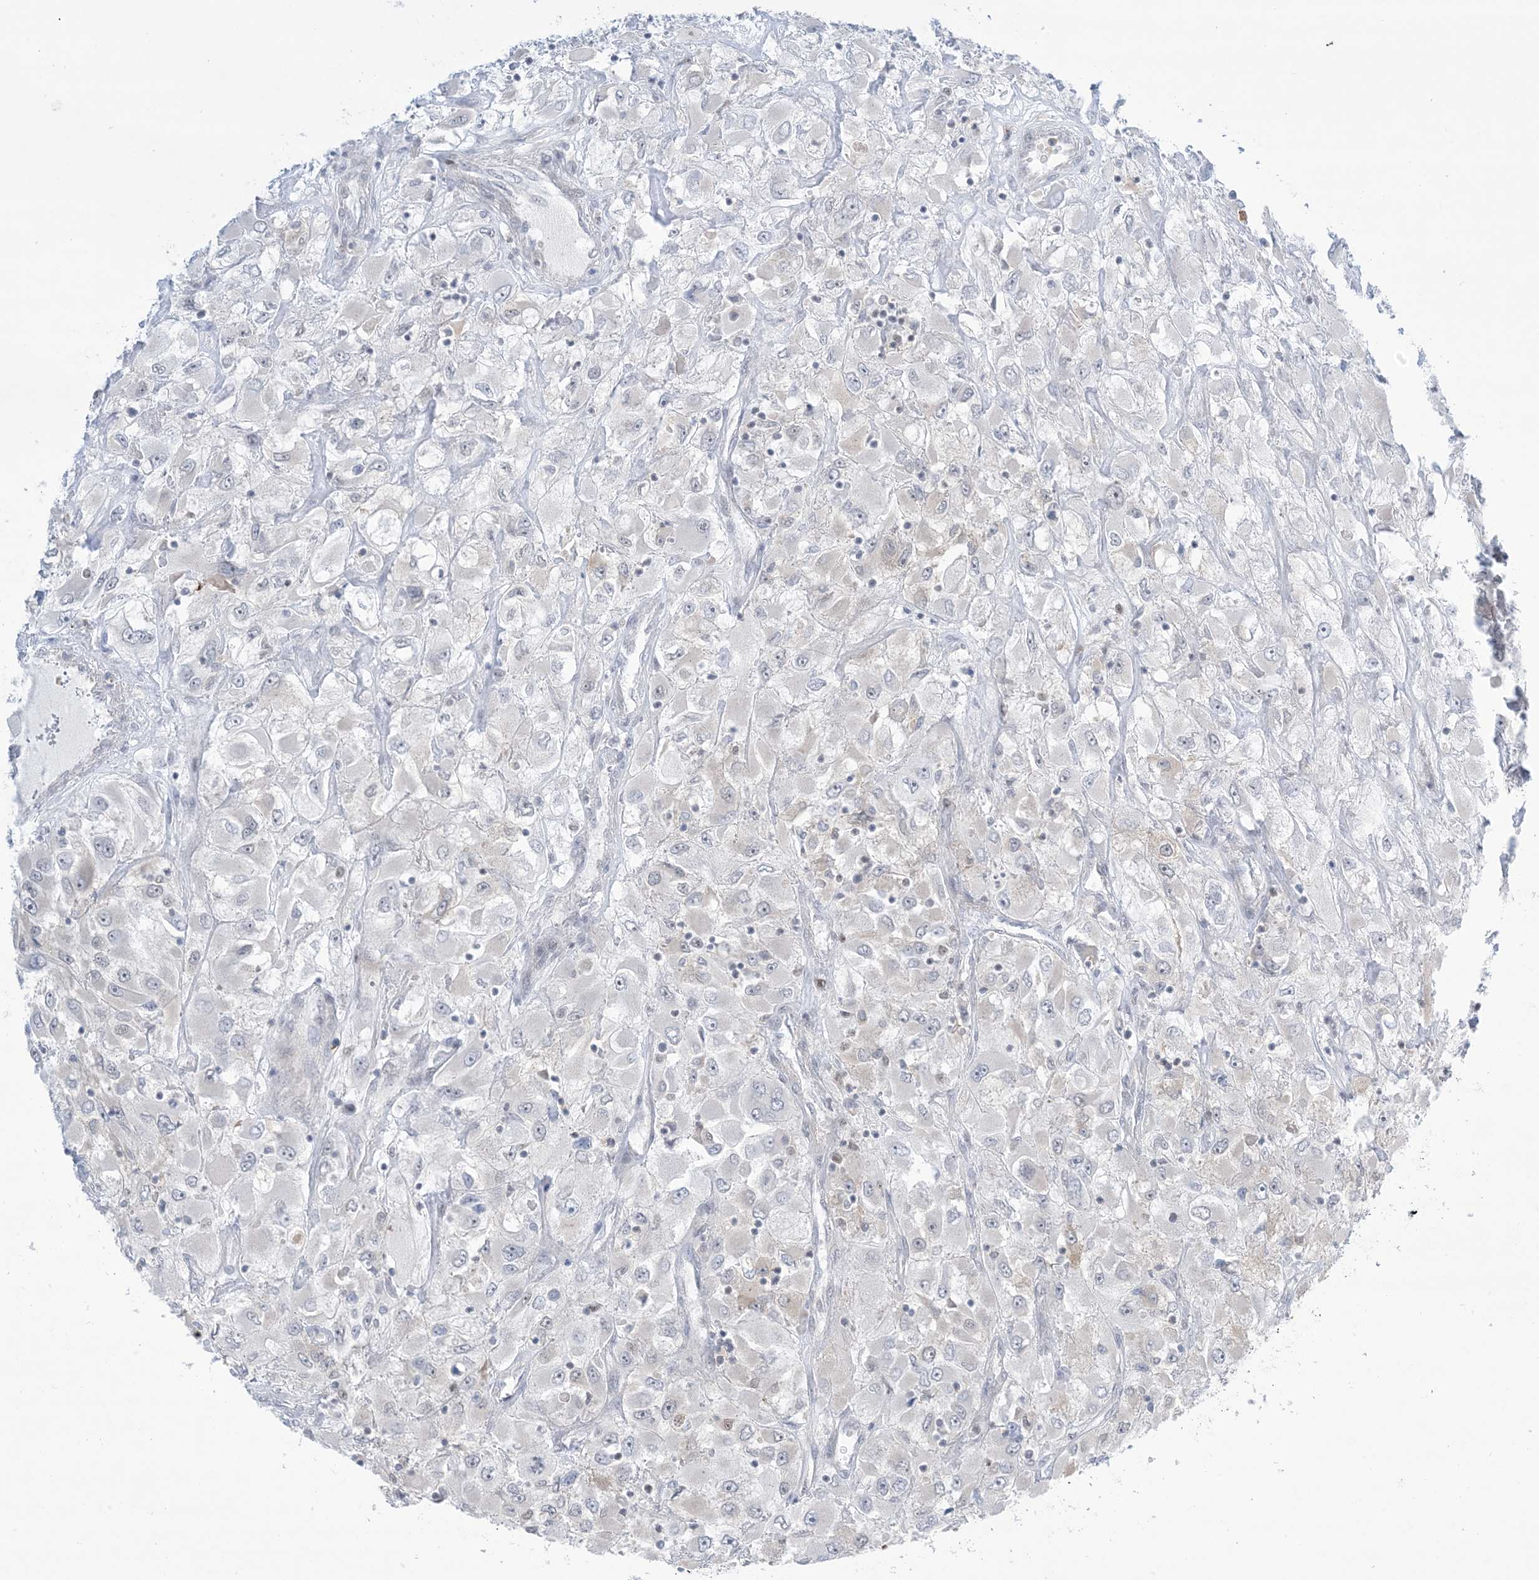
{"staining": {"intensity": "negative", "quantity": "none", "location": "none"}, "tissue": "renal cancer", "cell_type": "Tumor cells", "image_type": "cancer", "snomed": [{"axis": "morphology", "description": "Adenocarcinoma, NOS"}, {"axis": "topography", "description": "Kidney"}], "caption": "IHC of renal adenocarcinoma shows no staining in tumor cells. The staining is performed using DAB (3,3'-diaminobenzidine) brown chromogen with nuclei counter-stained in using hematoxylin.", "gene": "TFPT", "patient": {"sex": "female", "age": 52}}